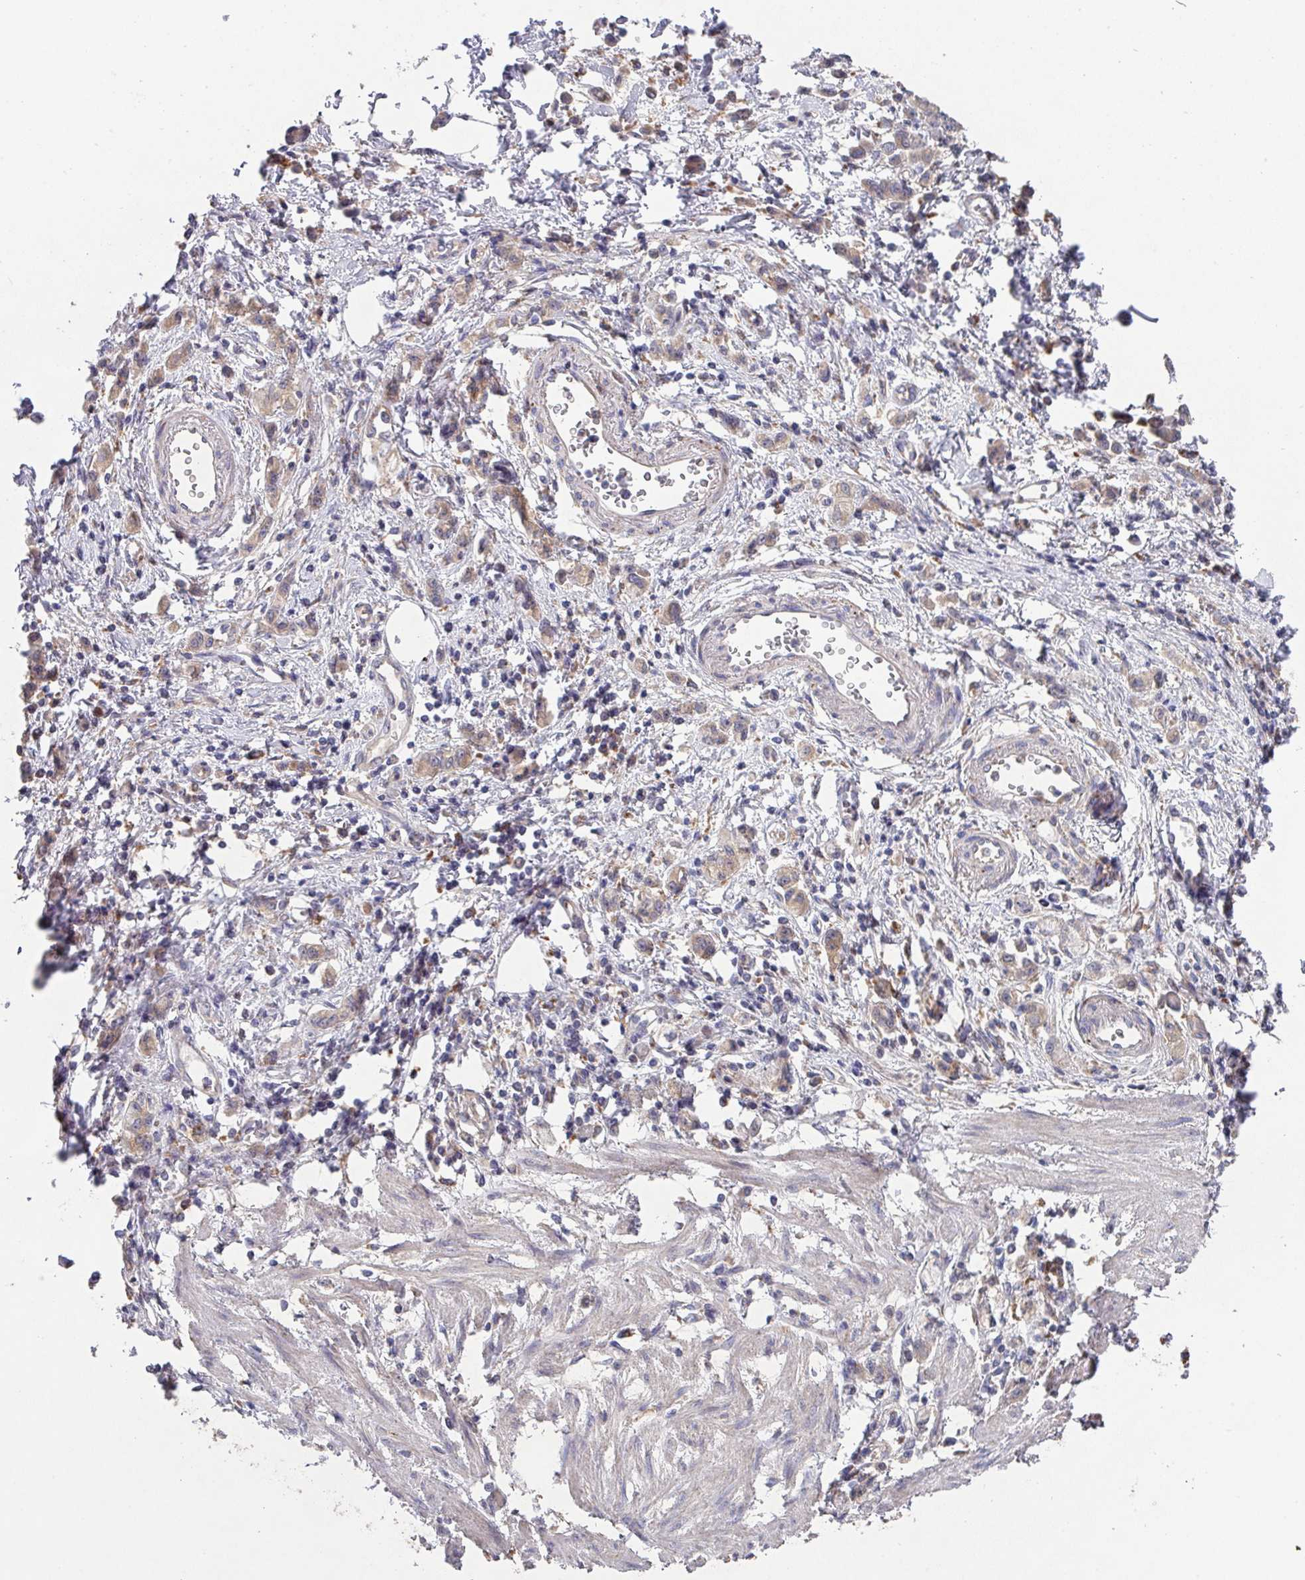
{"staining": {"intensity": "weak", "quantity": "25%-75%", "location": "cytoplasmic/membranous"}, "tissue": "stomach cancer", "cell_type": "Tumor cells", "image_type": "cancer", "snomed": [{"axis": "morphology", "description": "Adenocarcinoma, NOS"}, {"axis": "topography", "description": "Stomach"}], "caption": "A brown stain shows weak cytoplasmic/membranous expression of a protein in human stomach cancer tumor cells.", "gene": "TRIM14", "patient": {"sex": "male", "age": 77}}